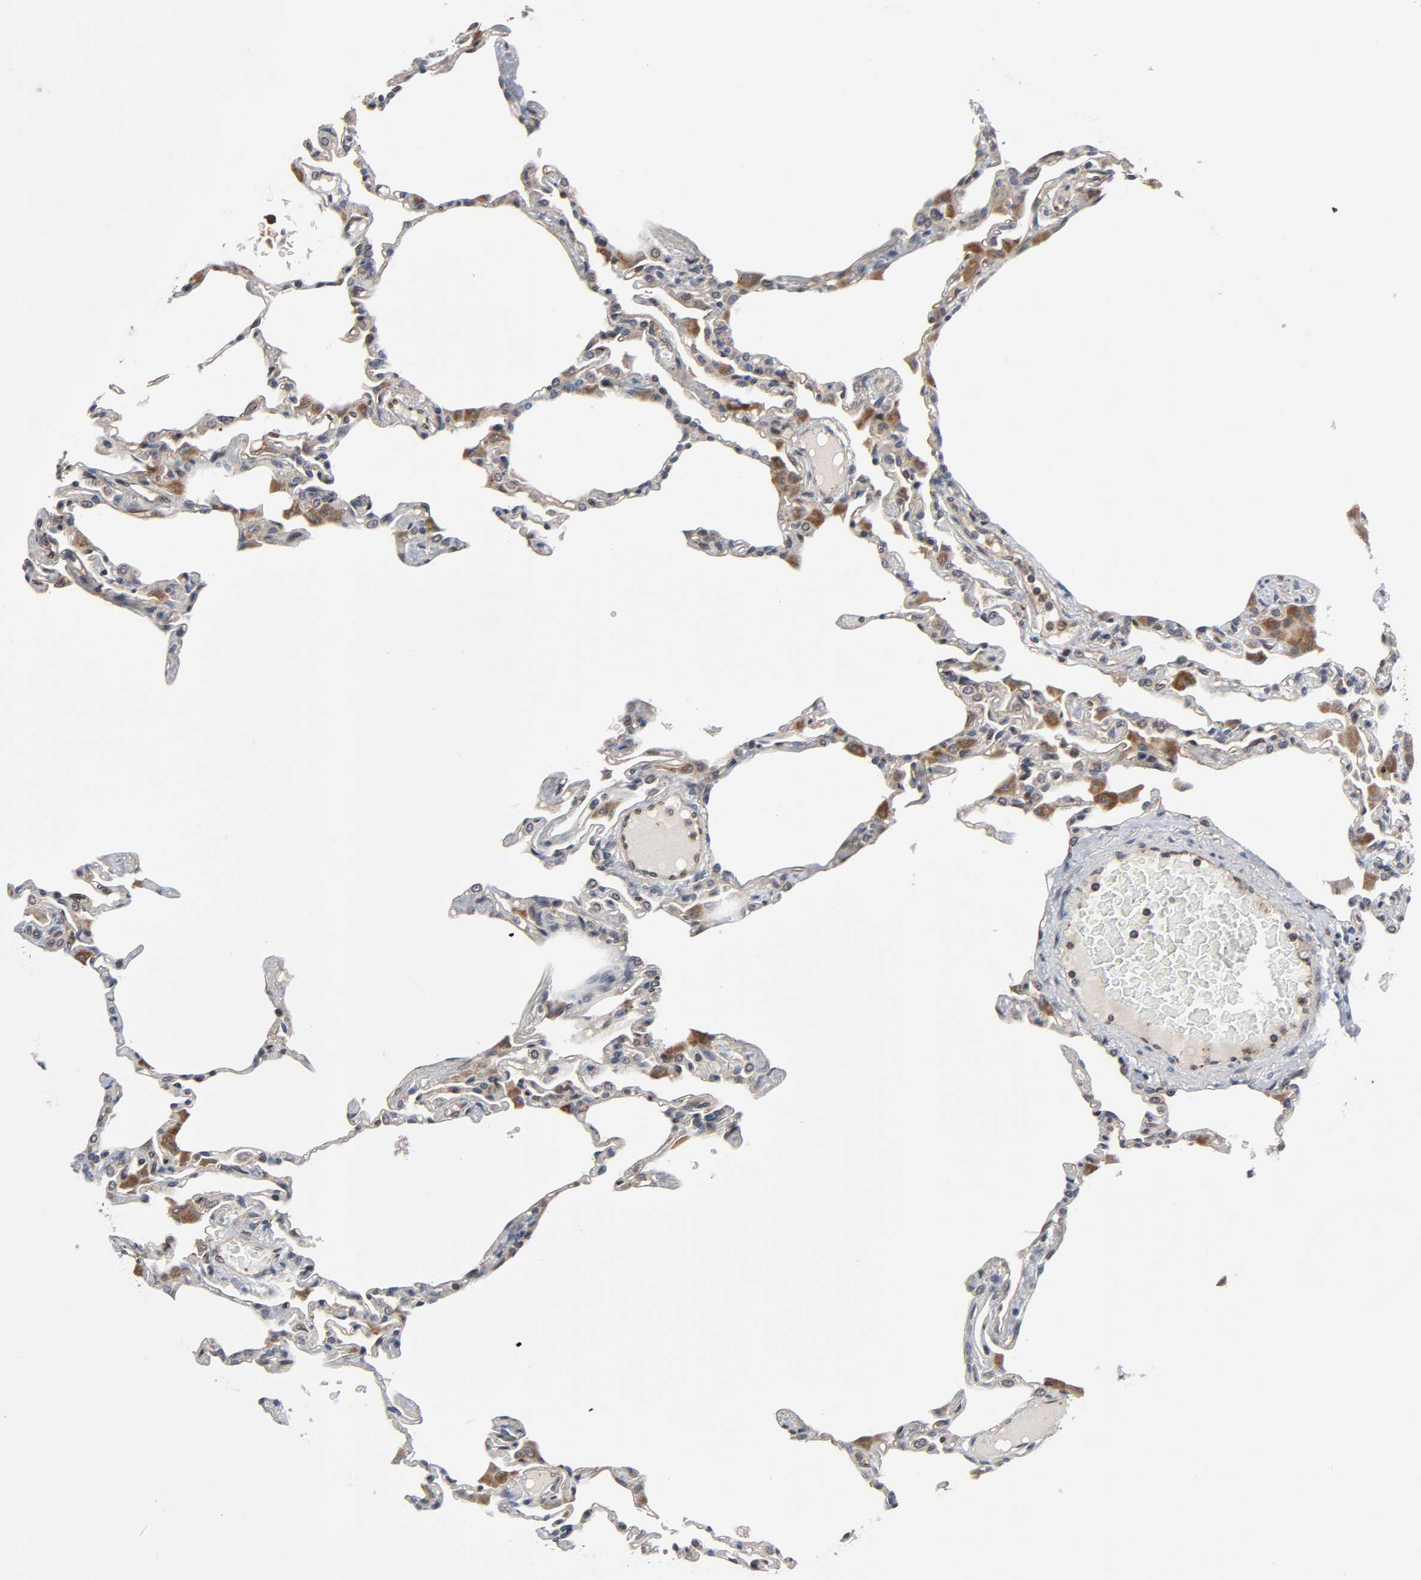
{"staining": {"intensity": "weak", "quantity": "25%-75%", "location": "cytoplasmic/membranous"}, "tissue": "lung", "cell_type": "Alveolar cells", "image_type": "normal", "snomed": [{"axis": "morphology", "description": "Normal tissue, NOS"}, {"axis": "topography", "description": "Lung"}], "caption": "An image of human lung stained for a protein exhibits weak cytoplasmic/membranous brown staining in alveolar cells. The staining was performed using DAB (3,3'-diaminobenzidine), with brown indicating positive protein expression. Nuclei are stained blue with hematoxylin.", "gene": "CCDC175", "patient": {"sex": "female", "age": 49}}